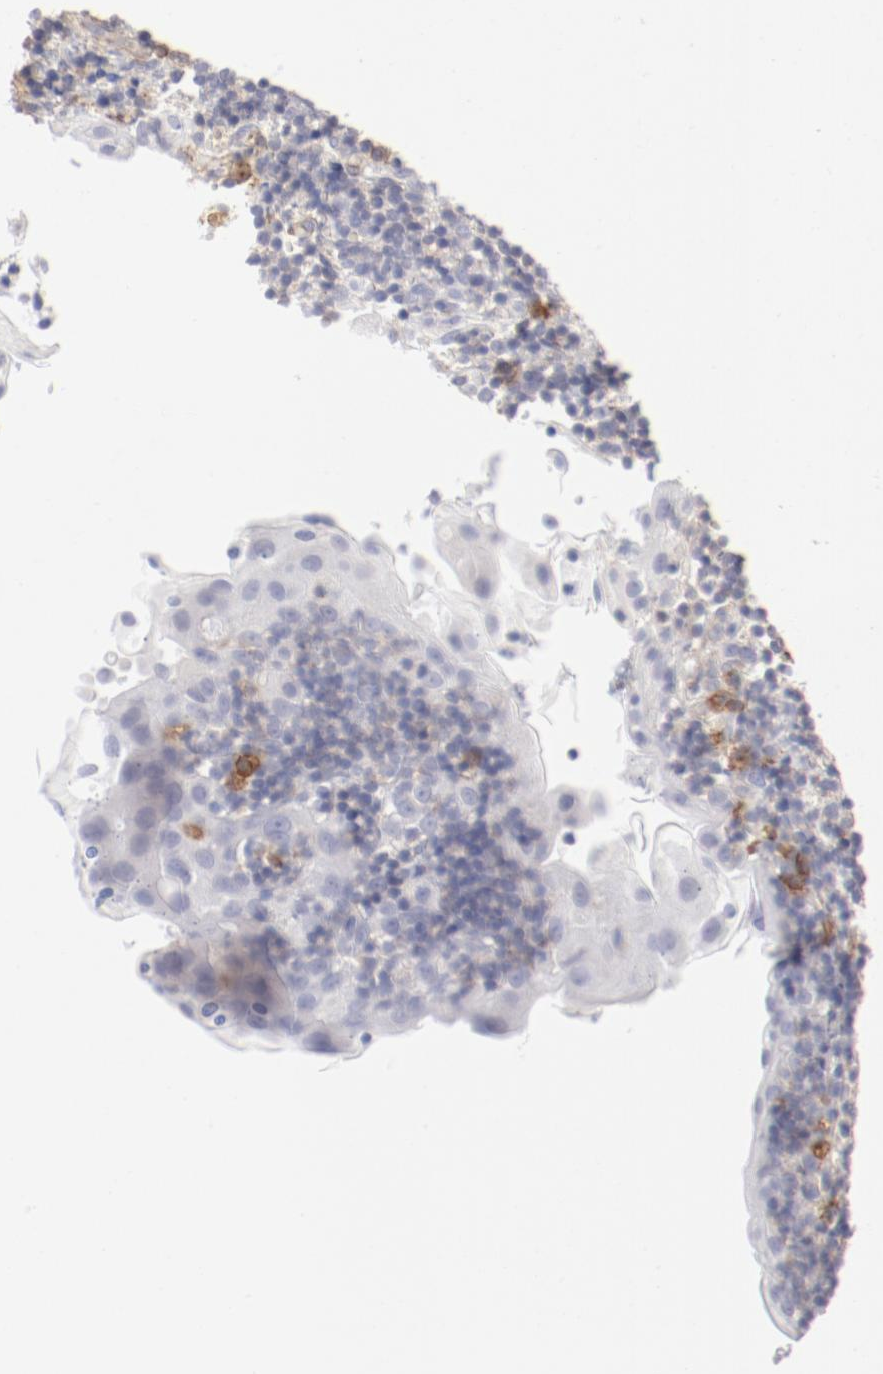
{"staining": {"intensity": "negative", "quantity": "none", "location": "none"}, "tissue": "tonsil", "cell_type": "Germinal center cells", "image_type": "normal", "snomed": [{"axis": "morphology", "description": "Normal tissue, NOS"}, {"axis": "topography", "description": "Tonsil"}], "caption": "Benign tonsil was stained to show a protein in brown. There is no significant expression in germinal center cells. Nuclei are stained in blue.", "gene": "LAX1", "patient": {"sex": "female", "age": 40}}